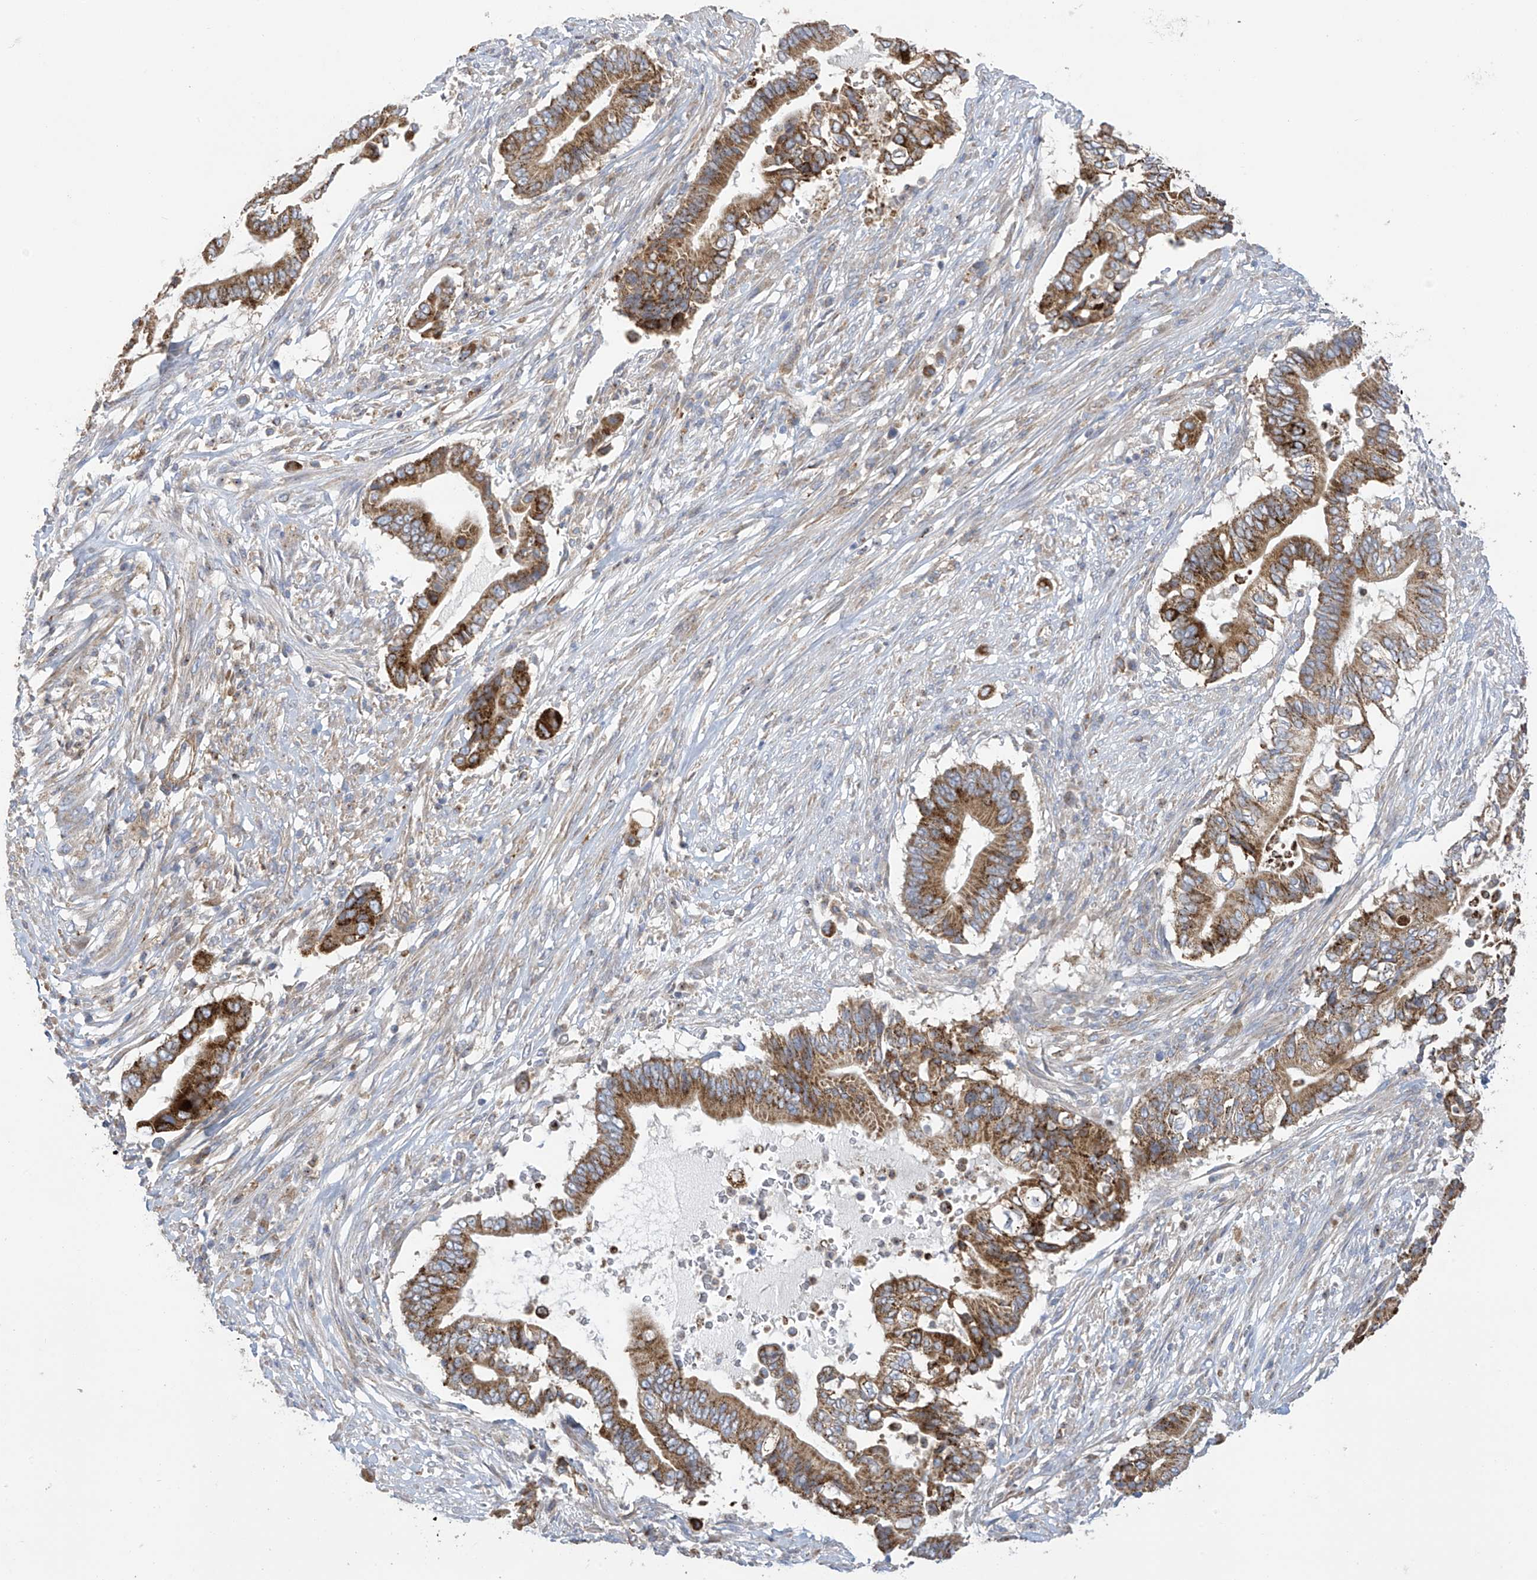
{"staining": {"intensity": "moderate", "quantity": ">75%", "location": "cytoplasmic/membranous"}, "tissue": "pancreatic cancer", "cell_type": "Tumor cells", "image_type": "cancer", "snomed": [{"axis": "morphology", "description": "Adenocarcinoma, NOS"}, {"axis": "topography", "description": "Pancreas"}], "caption": "IHC (DAB) staining of pancreatic cancer (adenocarcinoma) shows moderate cytoplasmic/membranous protein expression in about >75% of tumor cells. The staining is performed using DAB brown chromogen to label protein expression. The nuclei are counter-stained blue using hematoxylin.", "gene": "ITM2B", "patient": {"sex": "male", "age": 68}}